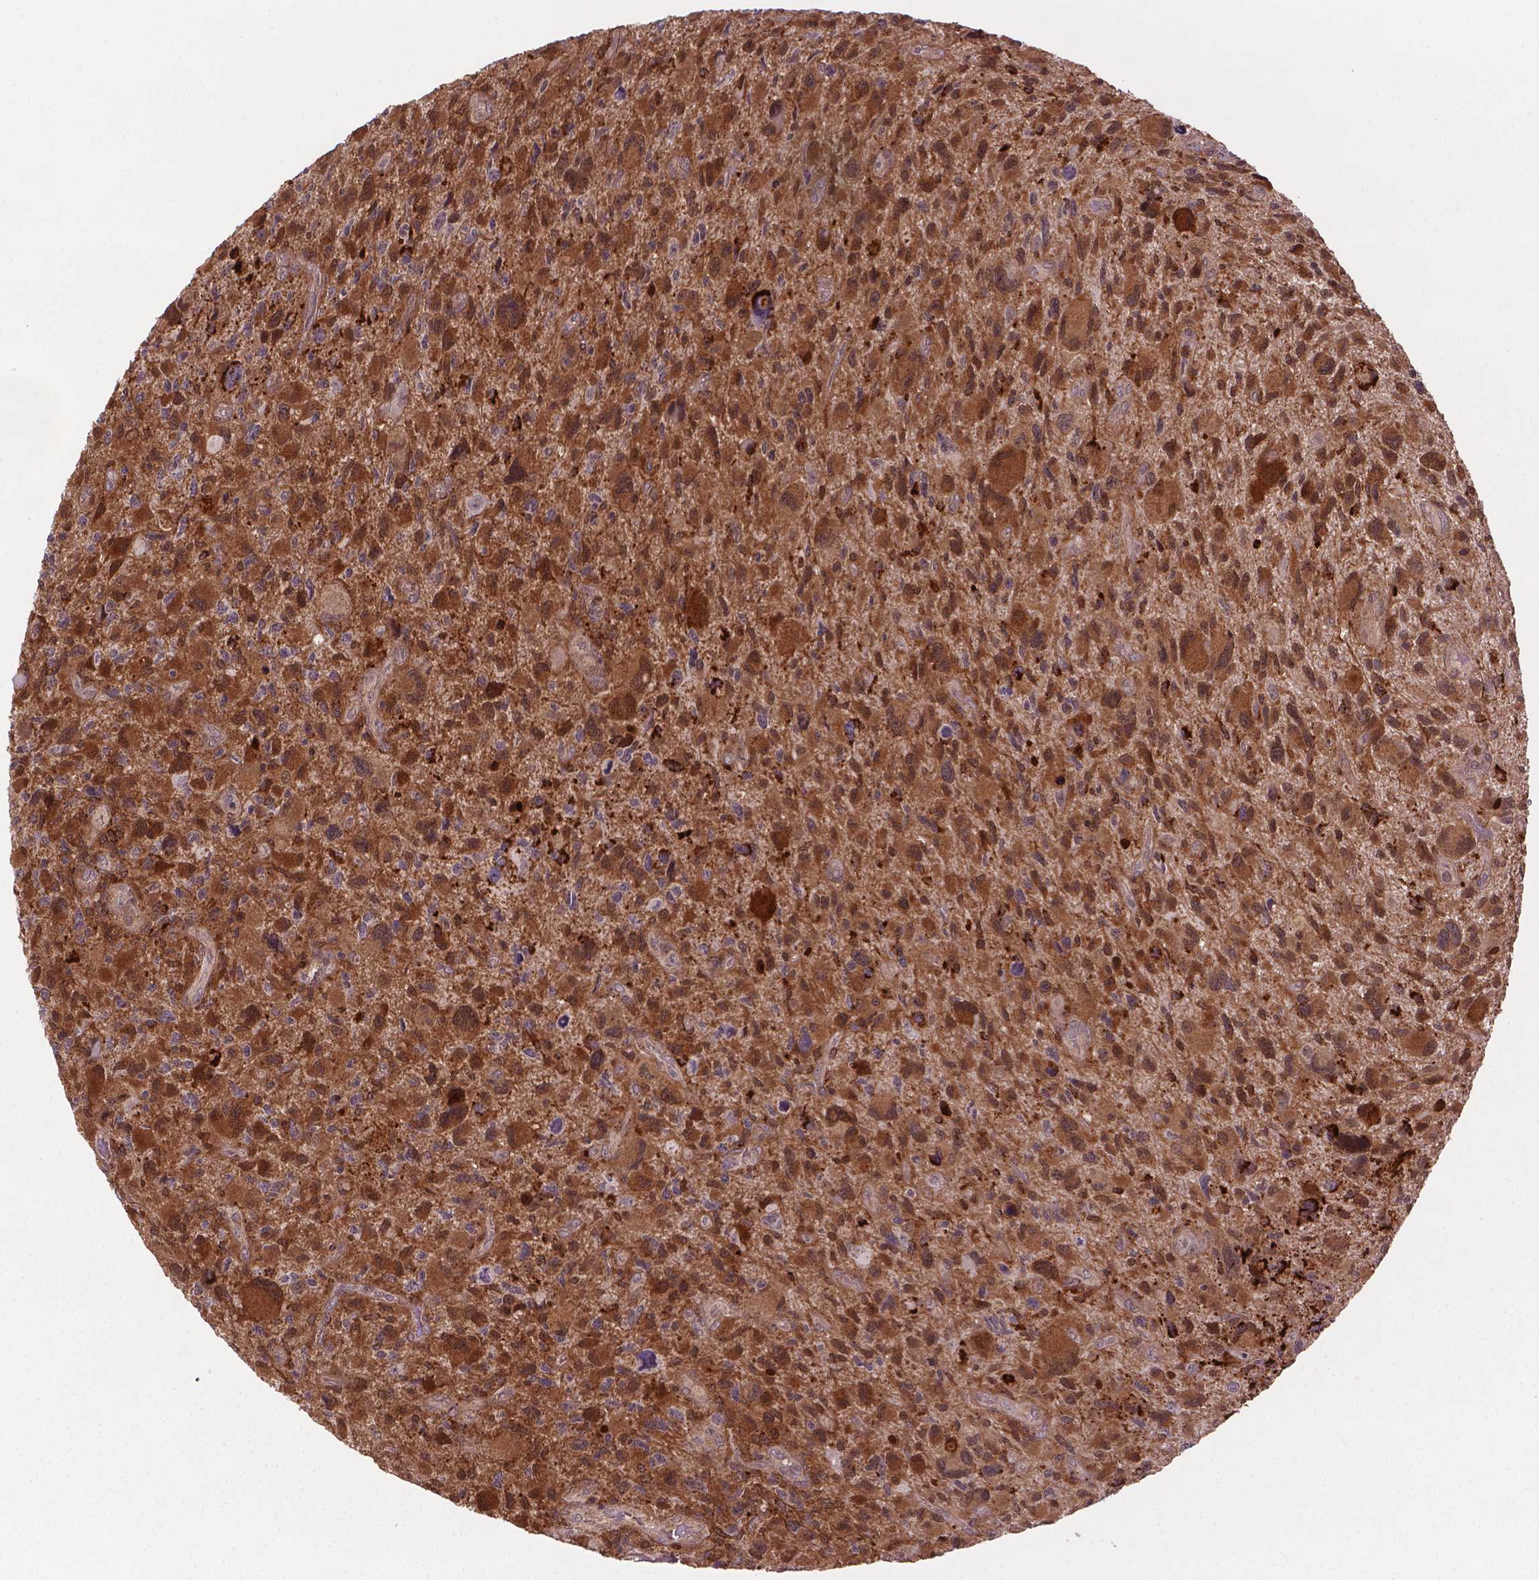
{"staining": {"intensity": "moderate", "quantity": ">75%", "location": "cytoplasmic/membranous,nuclear"}, "tissue": "glioma", "cell_type": "Tumor cells", "image_type": "cancer", "snomed": [{"axis": "morphology", "description": "Glioma, malignant, NOS"}, {"axis": "morphology", "description": "Glioma, malignant, High grade"}, {"axis": "topography", "description": "Brain"}], "caption": "Glioma stained for a protein (brown) reveals moderate cytoplasmic/membranous and nuclear positive staining in approximately >75% of tumor cells.", "gene": "PLIN3", "patient": {"sex": "female", "age": 71}}